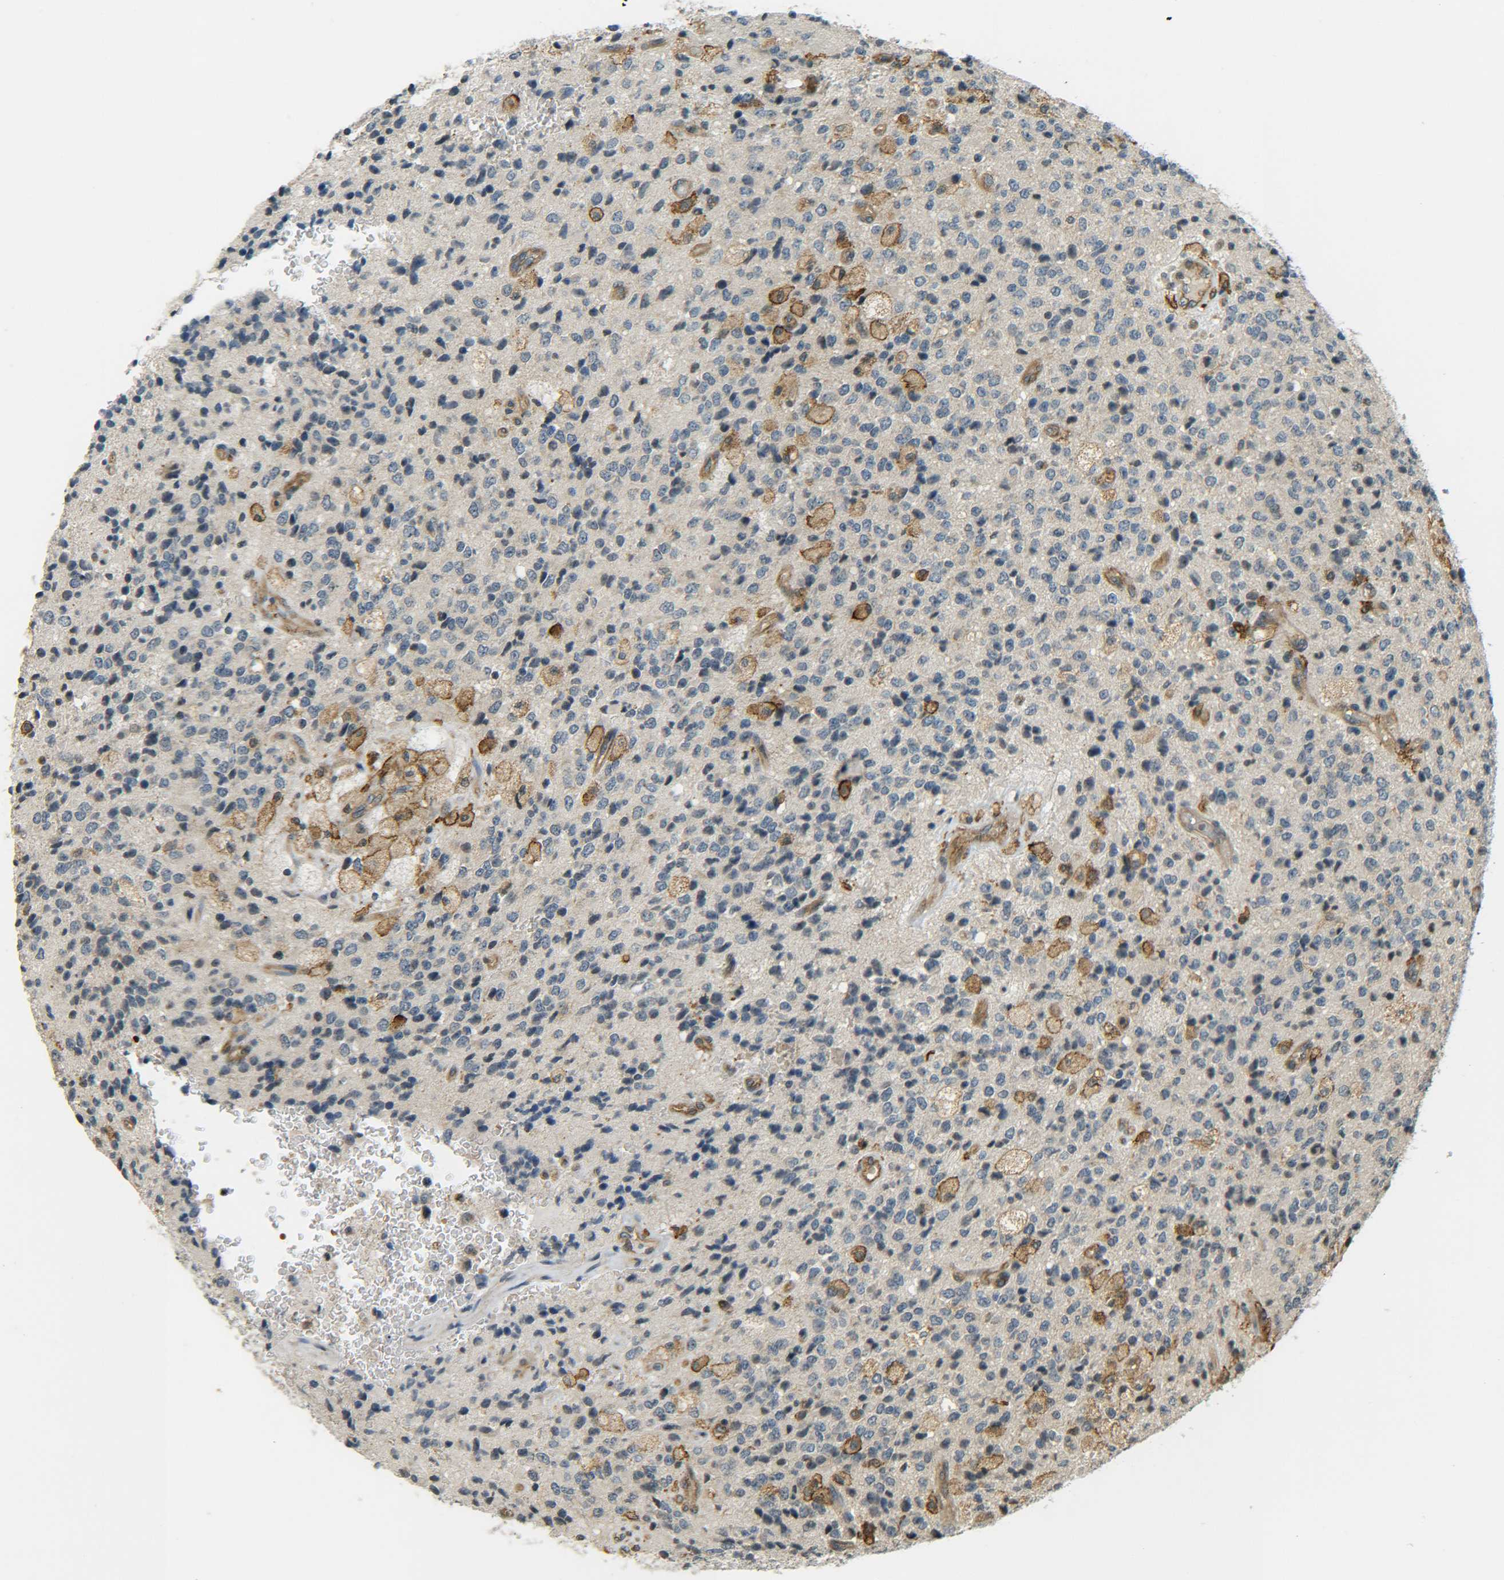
{"staining": {"intensity": "negative", "quantity": "none", "location": "none"}, "tissue": "glioma", "cell_type": "Tumor cells", "image_type": "cancer", "snomed": [{"axis": "morphology", "description": "Glioma, malignant, High grade"}, {"axis": "topography", "description": "pancreas cauda"}], "caption": "The image reveals no staining of tumor cells in malignant glioma (high-grade).", "gene": "DAB2", "patient": {"sex": "male", "age": 60}}